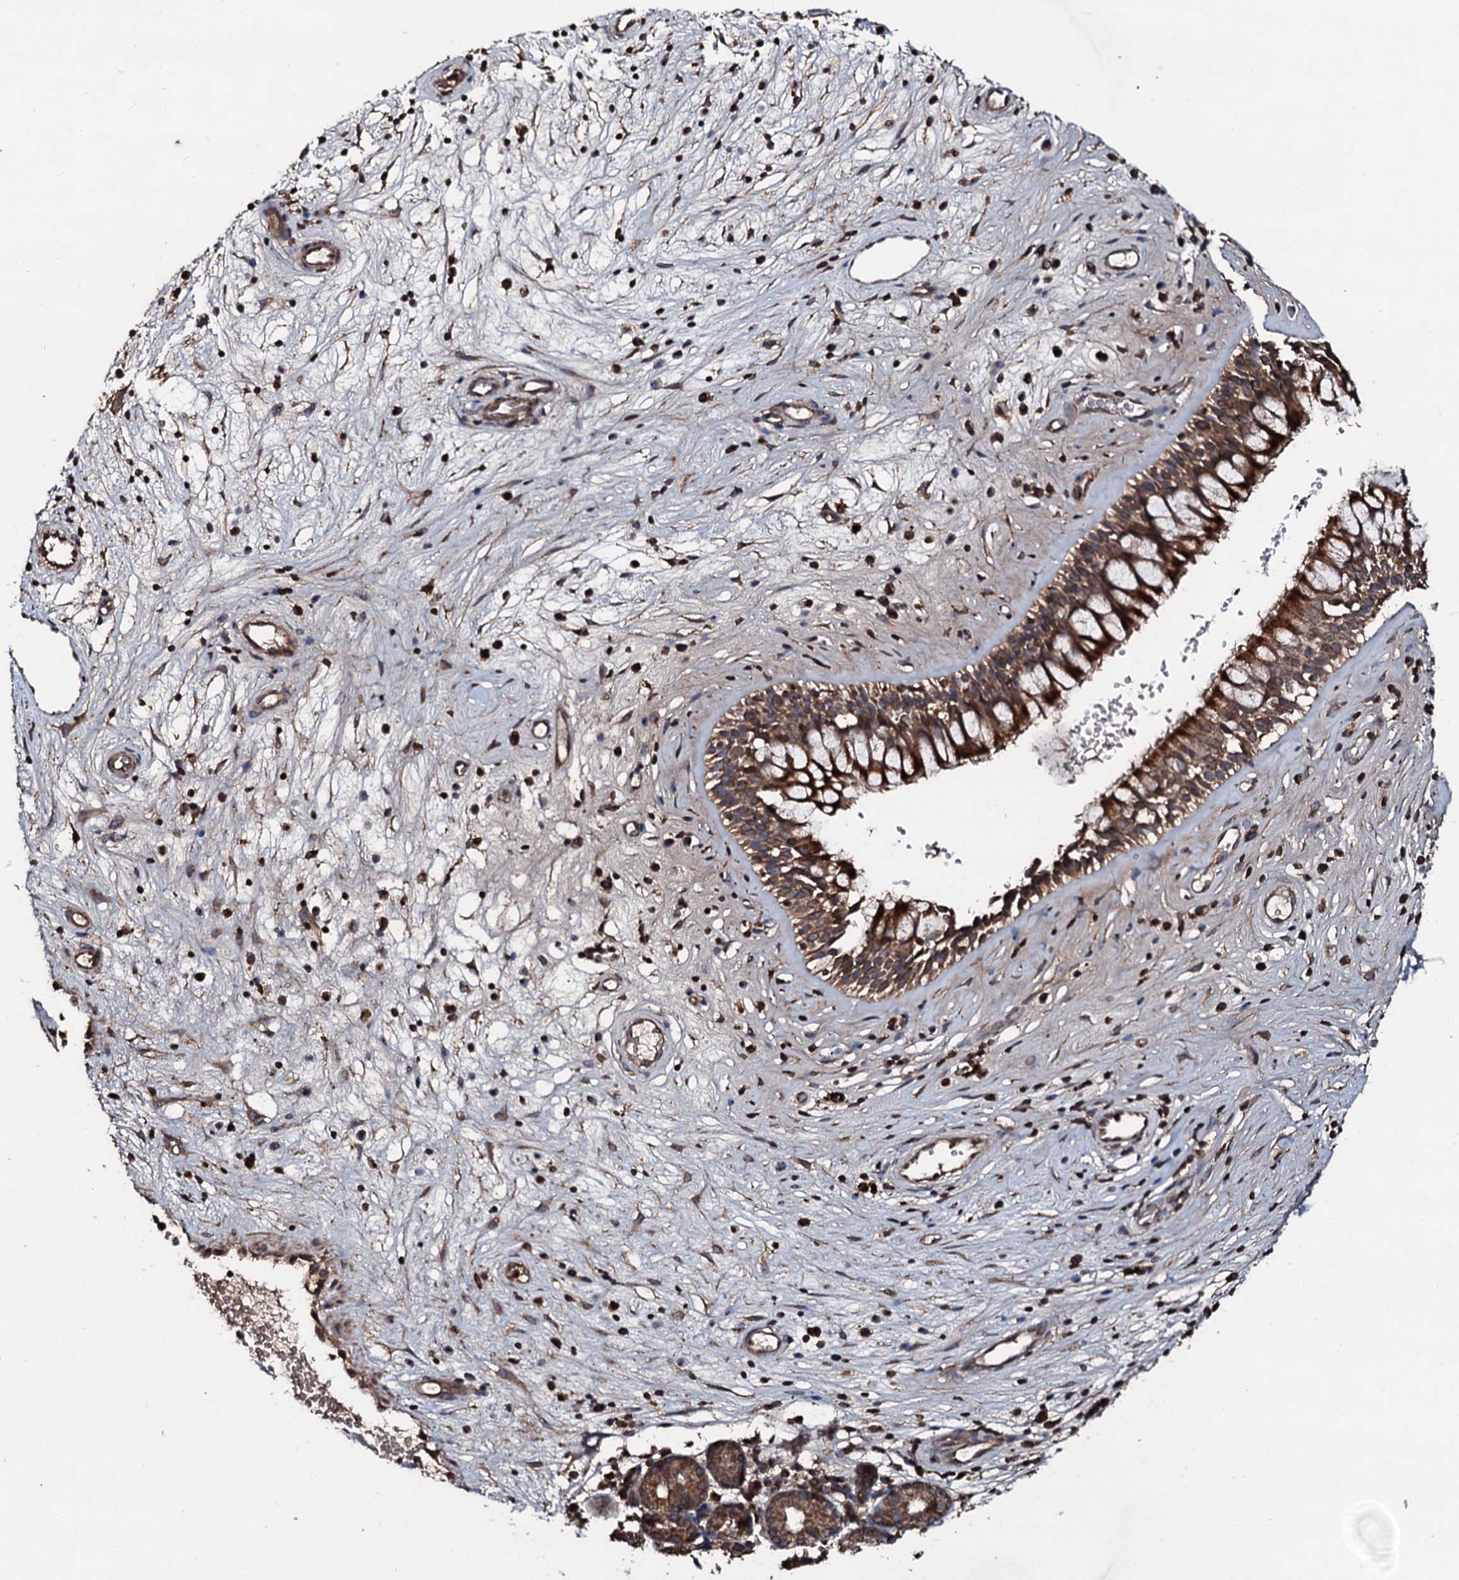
{"staining": {"intensity": "strong", "quantity": ">75%", "location": "cytoplasmic/membranous"}, "tissue": "nasopharynx", "cell_type": "Respiratory epithelial cells", "image_type": "normal", "snomed": [{"axis": "morphology", "description": "Normal tissue, NOS"}, {"axis": "topography", "description": "Nasopharynx"}], "caption": "Nasopharynx stained with DAB (3,3'-diaminobenzidine) immunohistochemistry exhibits high levels of strong cytoplasmic/membranous positivity in about >75% of respiratory epithelial cells.", "gene": "SDHAF2", "patient": {"sex": "male", "age": 32}}